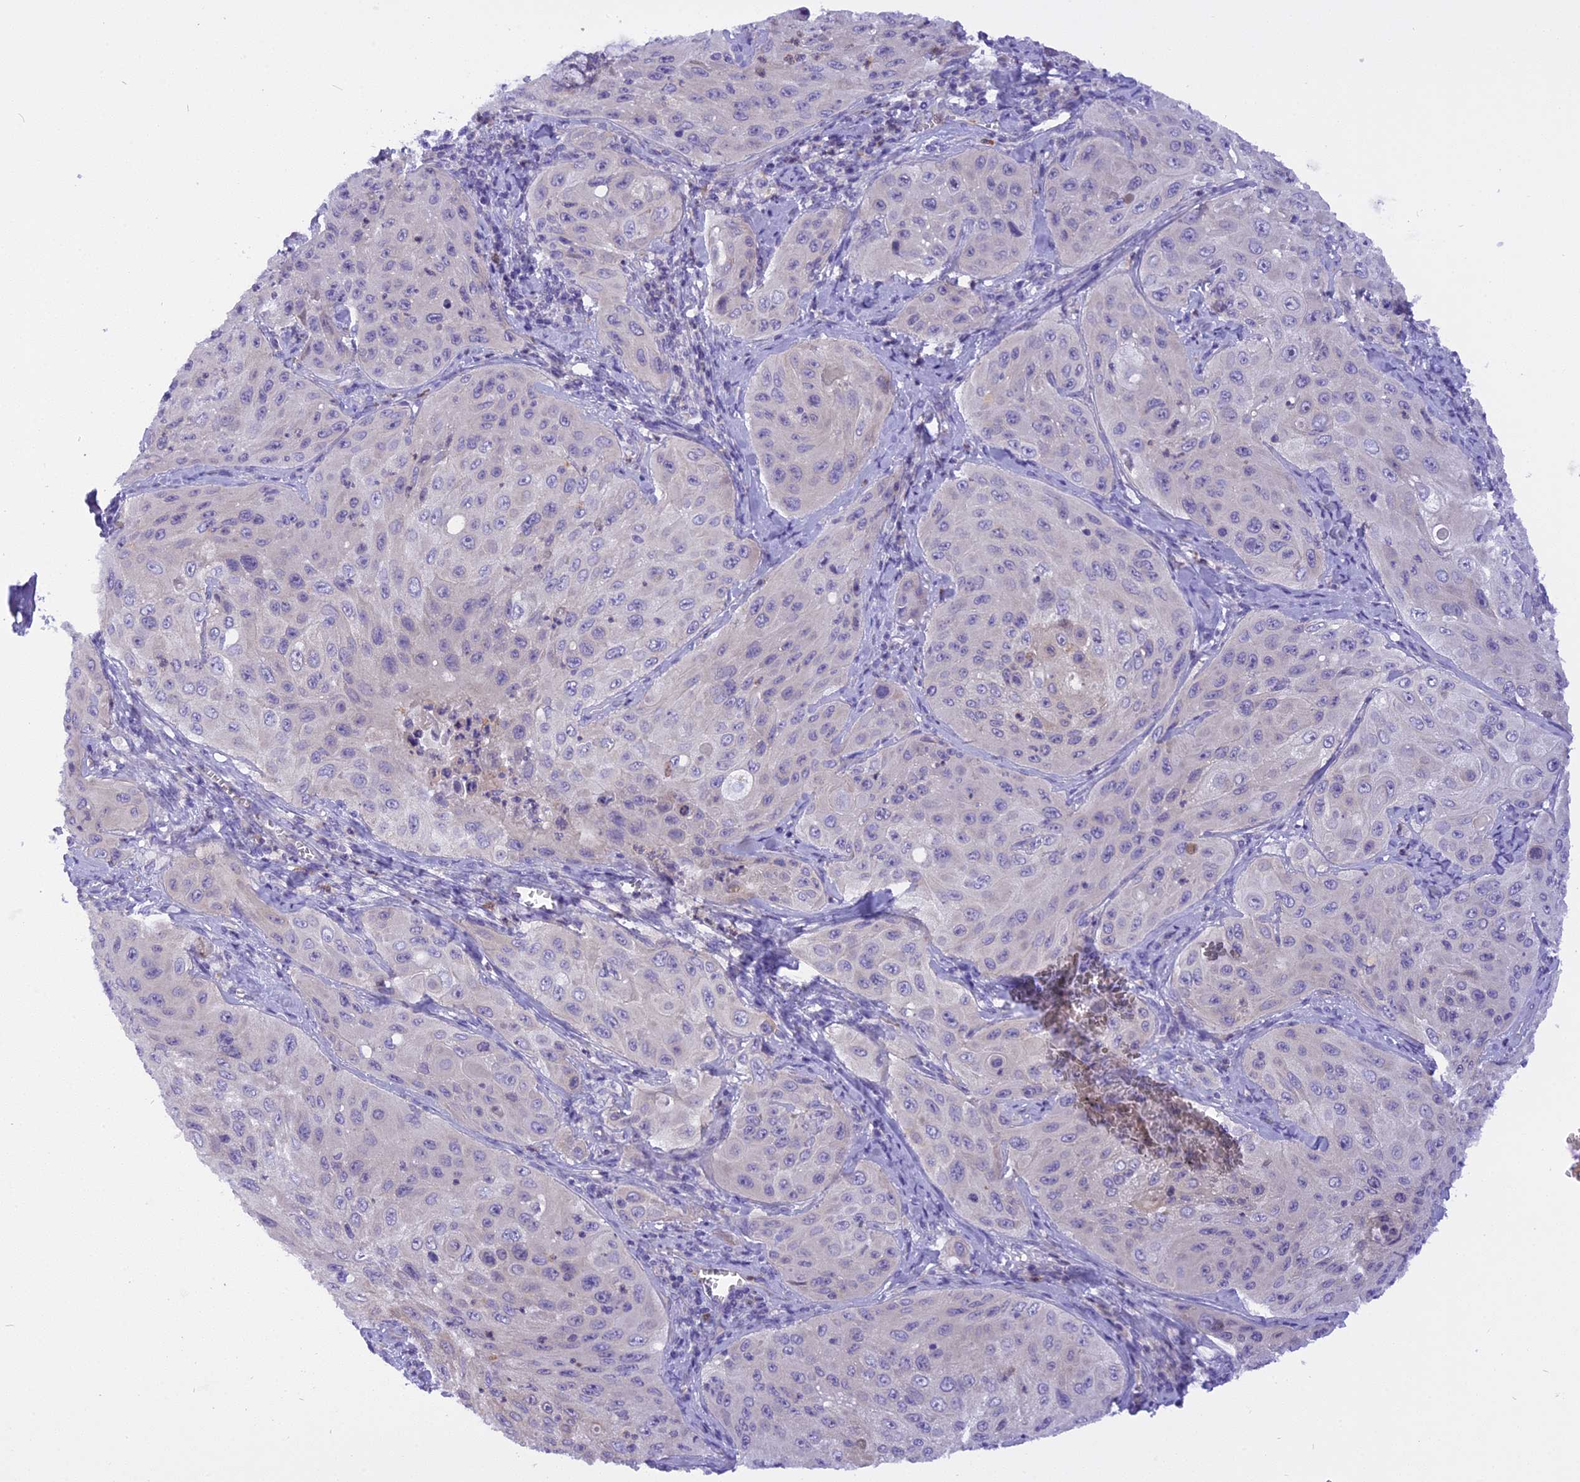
{"staining": {"intensity": "negative", "quantity": "none", "location": "none"}, "tissue": "cervical cancer", "cell_type": "Tumor cells", "image_type": "cancer", "snomed": [{"axis": "morphology", "description": "Squamous cell carcinoma, NOS"}, {"axis": "topography", "description": "Cervix"}], "caption": "Immunohistochemical staining of cervical squamous cell carcinoma exhibits no significant positivity in tumor cells. The staining is performed using DAB (3,3'-diaminobenzidine) brown chromogen with nuclei counter-stained in using hematoxylin.", "gene": "TRIM3", "patient": {"sex": "female", "age": 42}}